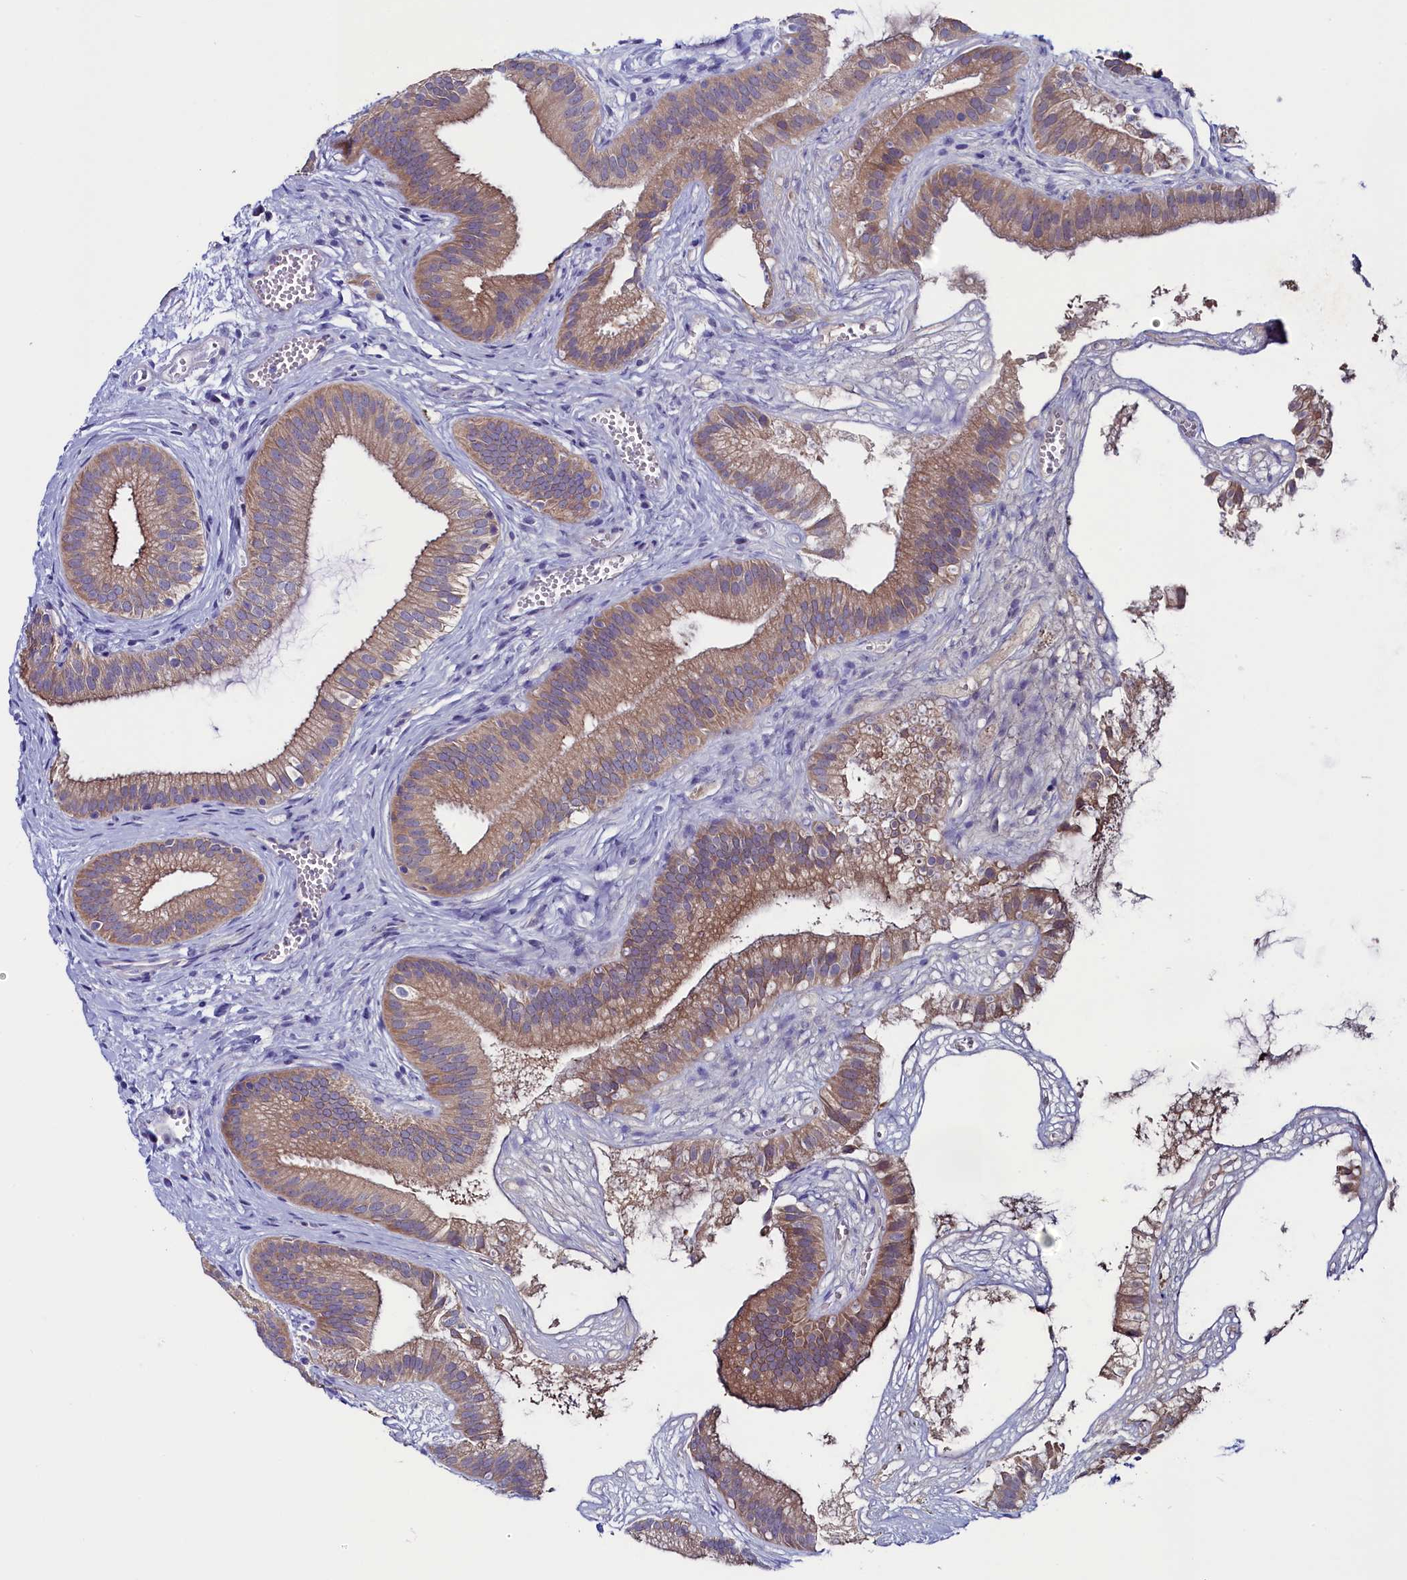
{"staining": {"intensity": "moderate", "quantity": ">75%", "location": "cytoplasmic/membranous"}, "tissue": "gallbladder", "cell_type": "Glandular cells", "image_type": "normal", "snomed": [{"axis": "morphology", "description": "Normal tissue, NOS"}, {"axis": "topography", "description": "Gallbladder"}], "caption": "Moderate cytoplasmic/membranous expression is seen in about >75% of glandular cells in unremarkable gallbladder.", "gene": "CIAPIN1", "patient": {"sex": "female", "age": 54}}